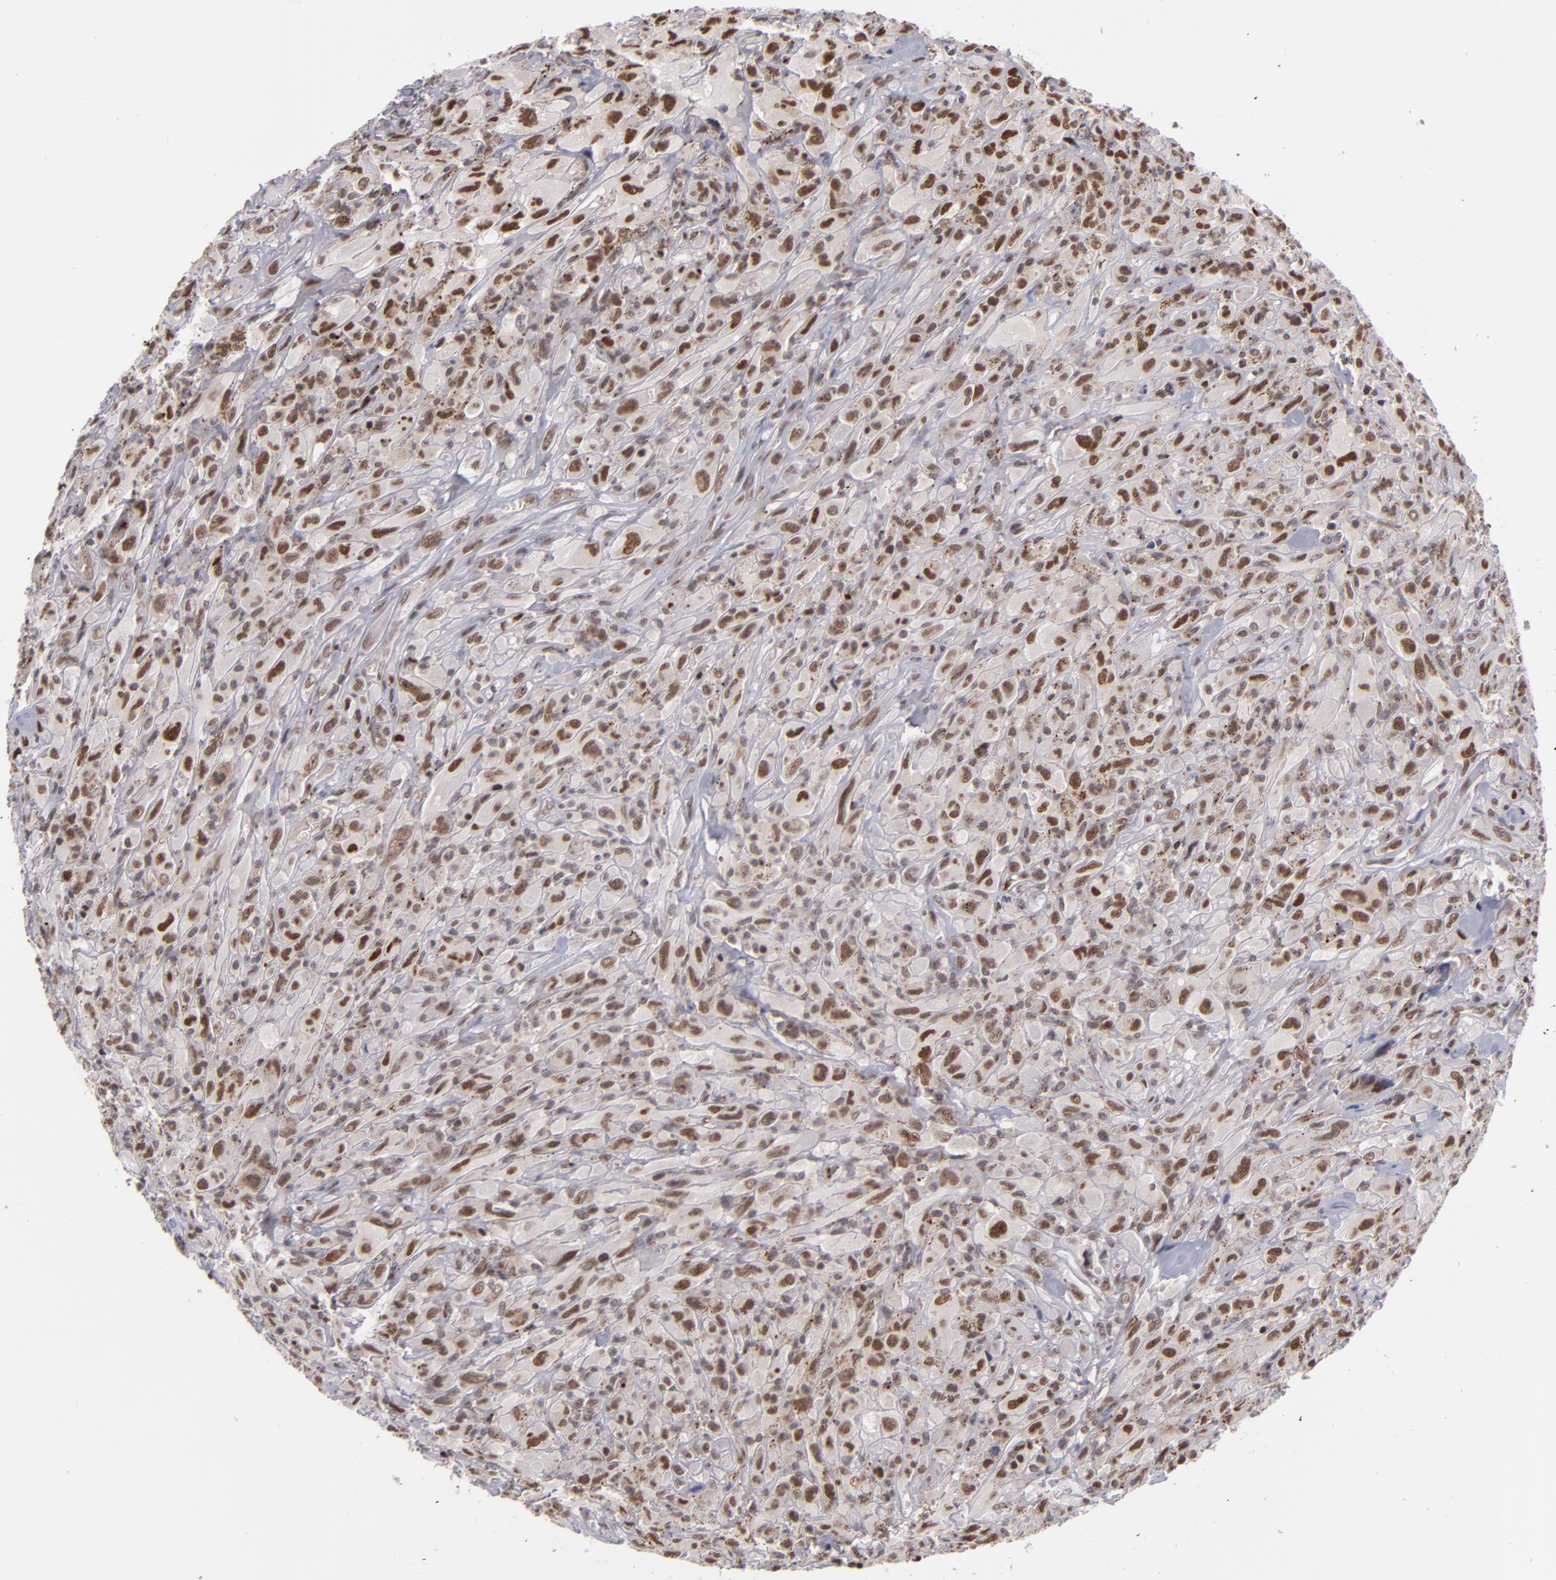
{"staining": {"intensity": "moderate", "quantity": ">75%", "location": "nuclear"}, "tissue": "glioma", "cell_type": "Tumor cells", "image_type": "cancer", "snomed": [{"axis": "morphology", "description": "Glioma, malignant, High grade"}, {"axis": "topography", "description": "Brain"}], "caption": "About >75% of tumor cells in glioma display moderate nuclear protein staining as visualized by brown immunohistochemical staining.", "gene": "MLLT3", "patient": {"sex": "male", "age": 48}}